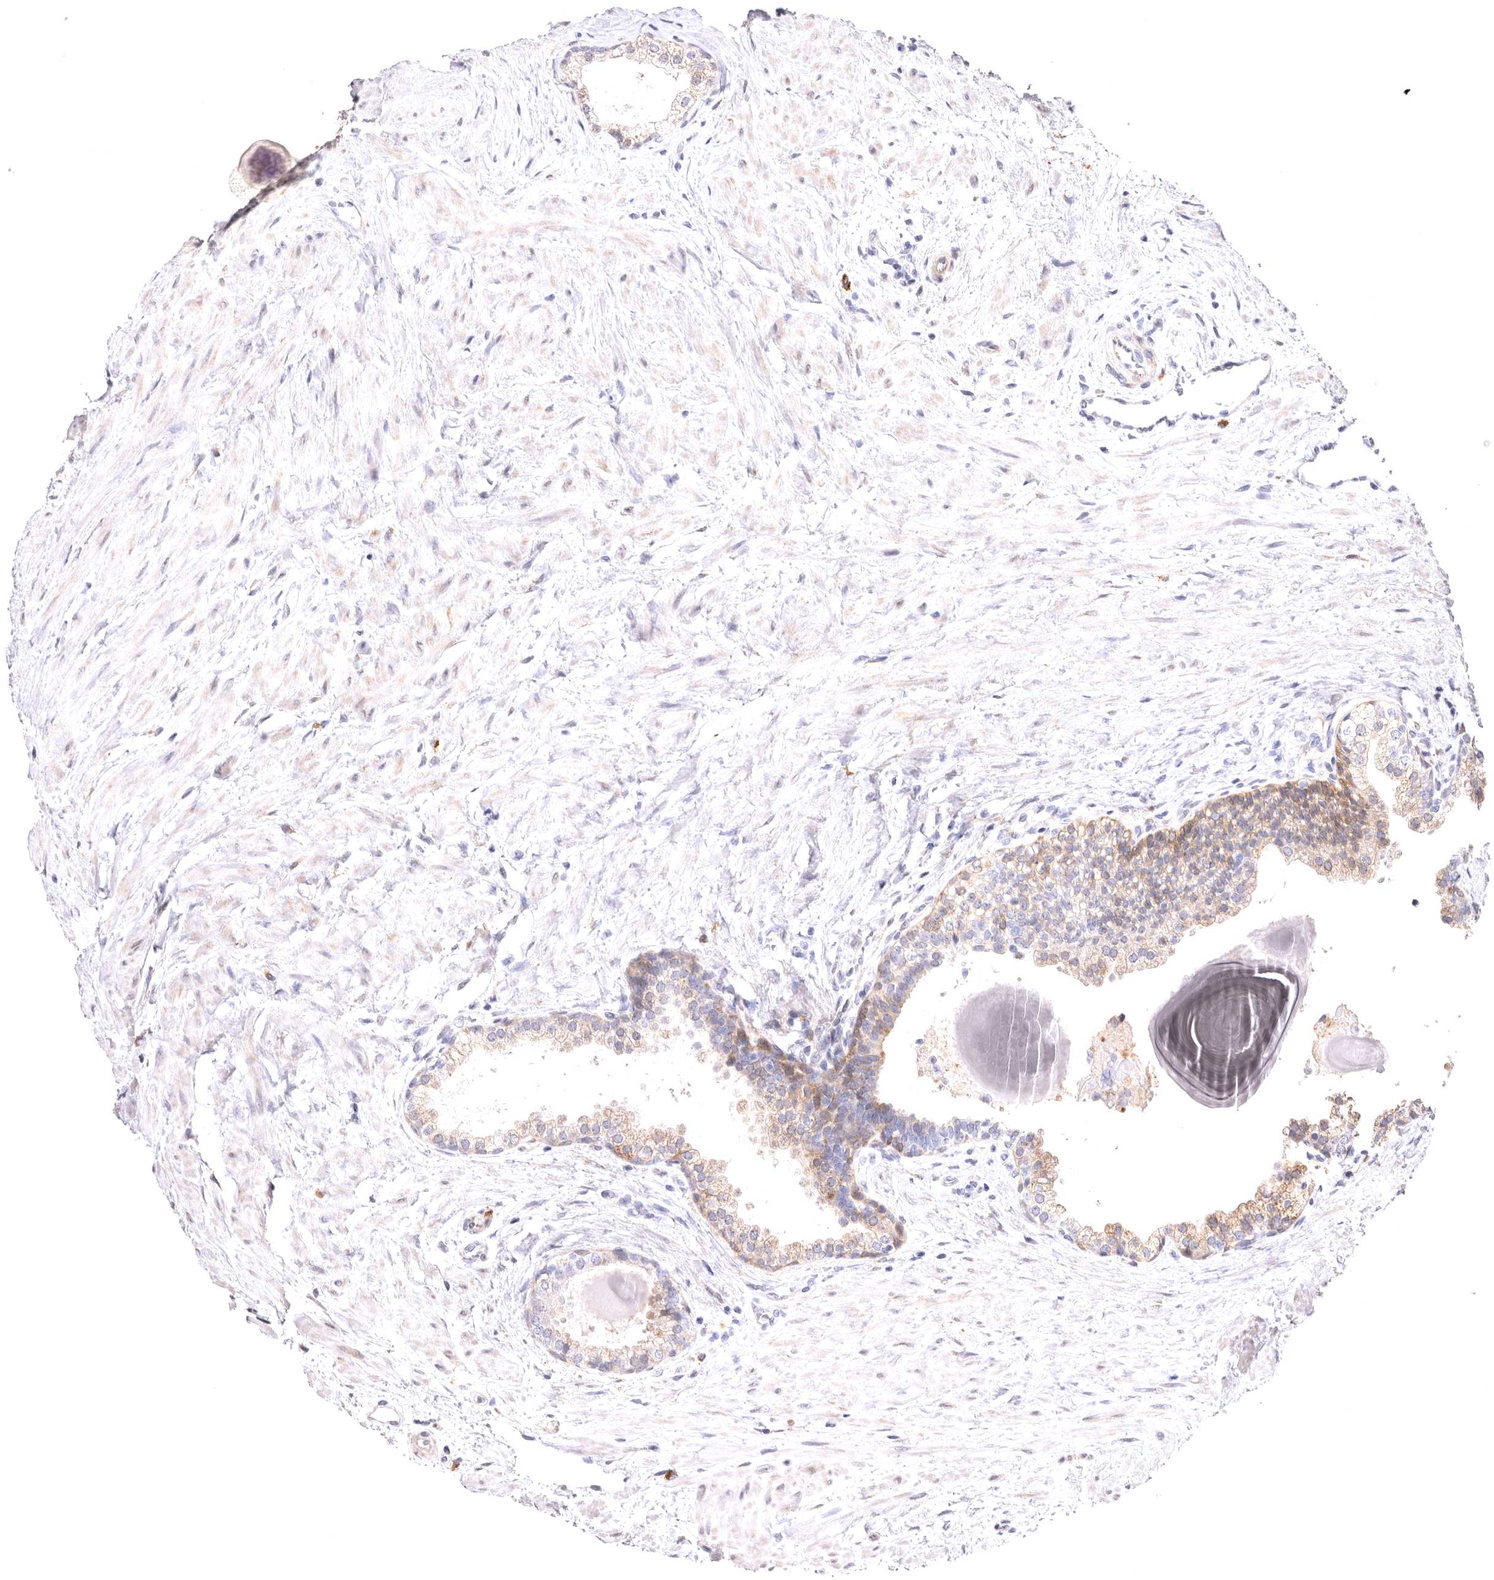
{"staining": {"intensity": "moderate", "quantity": "<25%", "location": "cytoplasmic/membranous"}, "tissue": "prostate", "cell_type": "Glandular cells", "image_type": "normal", "snomed": [{"axis": "morphology", "description": "Normal tissue, NOS"}, {"axis": "topography", "description": "Prostate"}], "caption": "IHC (DAB (3,3'-diaminobenzidine)) staining of unremarkable prostate reveals moderate cytoplasmic/membranous protein positivity in about <25% of glandular cells. (DAB = brown stain, brightfield microscopy at high magnification).", "gene": "VPS45", "patient": {"sex": "male", "age": 48}}